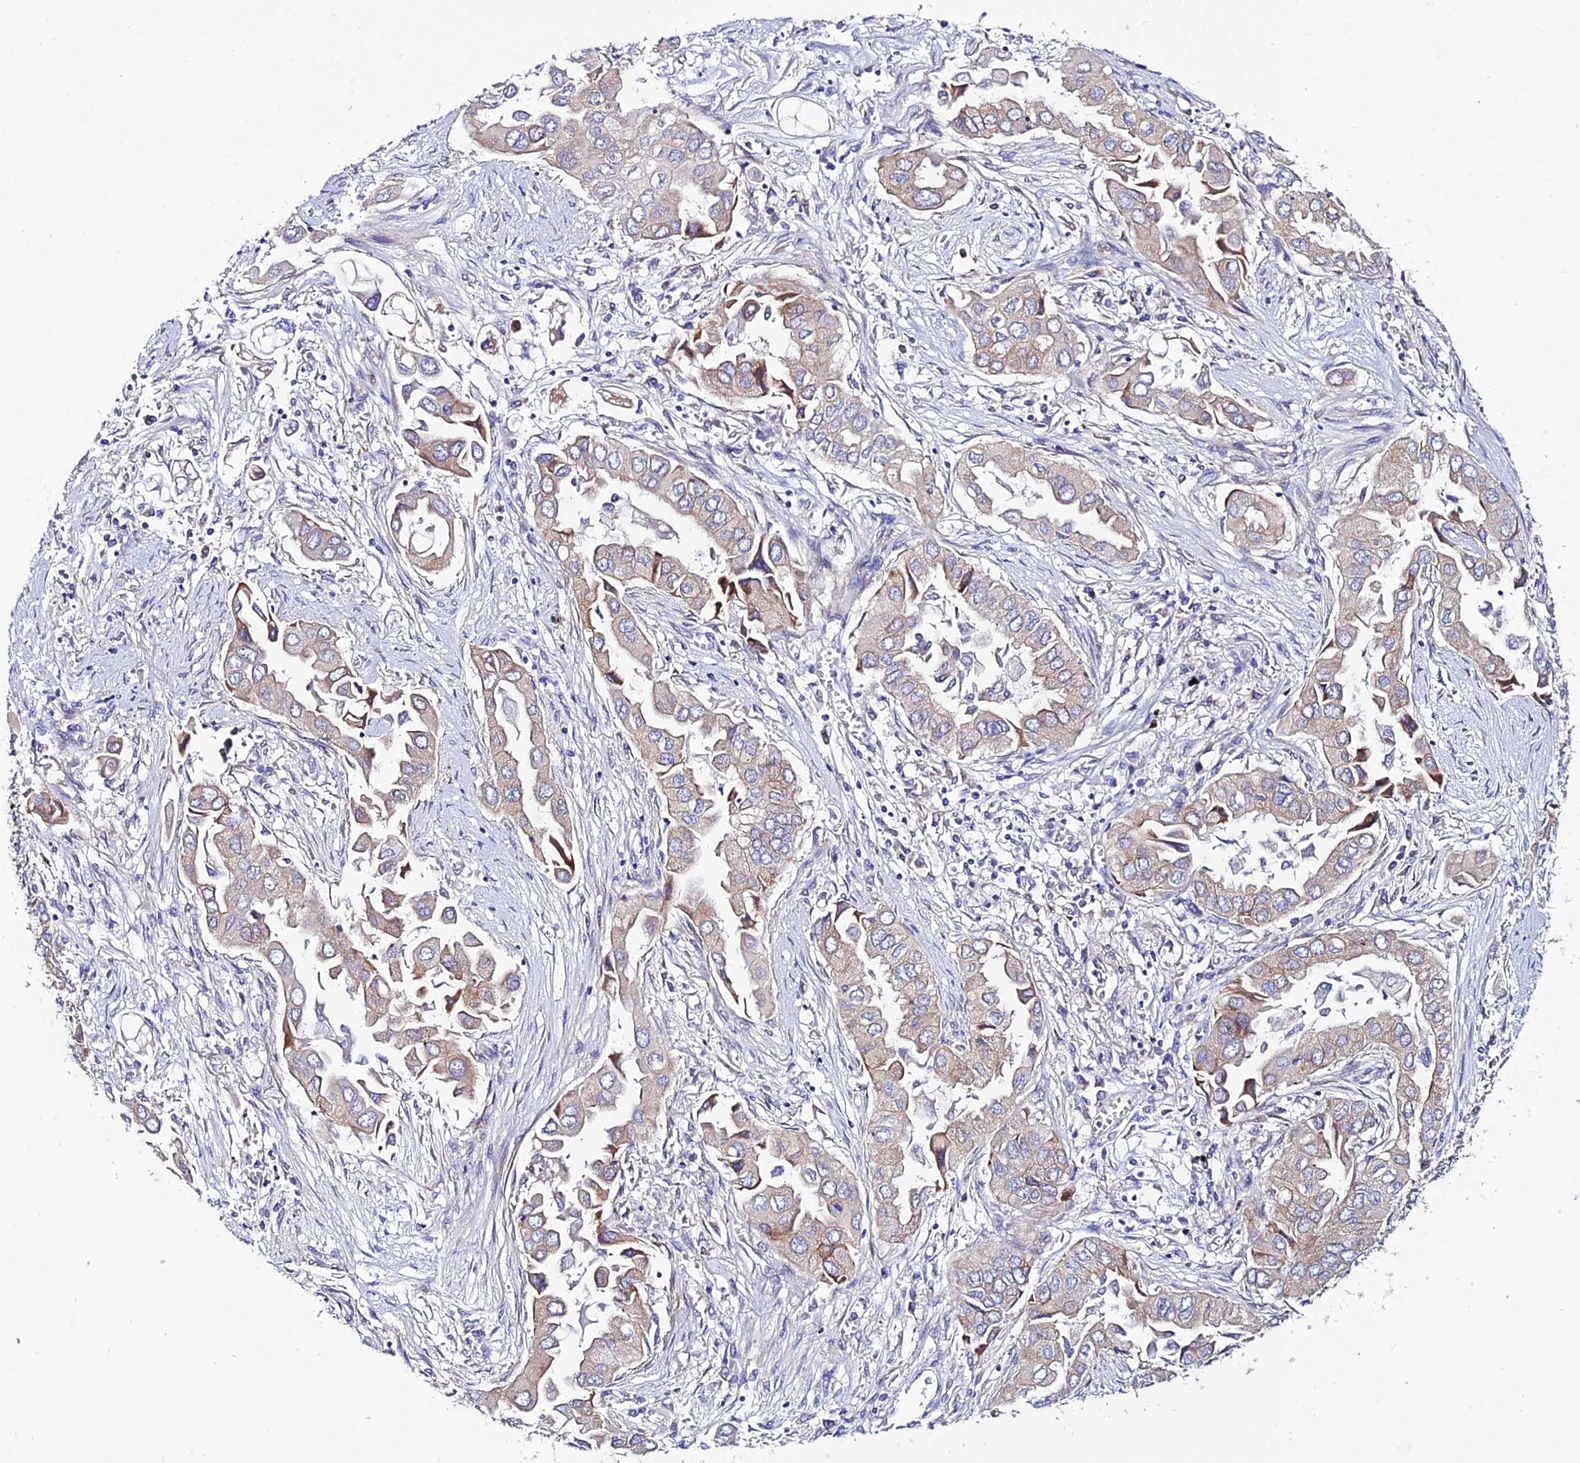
{"staining": {"intensity": "moderate", "quantity": "<25%", "location": "cytoplasmic/membranous"}, "tissue": "lung cancer", "cell_type": "Tumor cells", "image_type": "cancer", "snomed": [{"axis": "morphology", "description": "Adenocarcinoma, NOS"}, {"axis": "topography", "description": "Lung"}], "caption": "Lung cancer was stained to show a protein in brown. There is low levels of moderate cytoplasmic/membranous staining in approximately <25% of tumor cells.", "gene": "OR51Q1", "patient": {"sex": "female", "age": 76}}